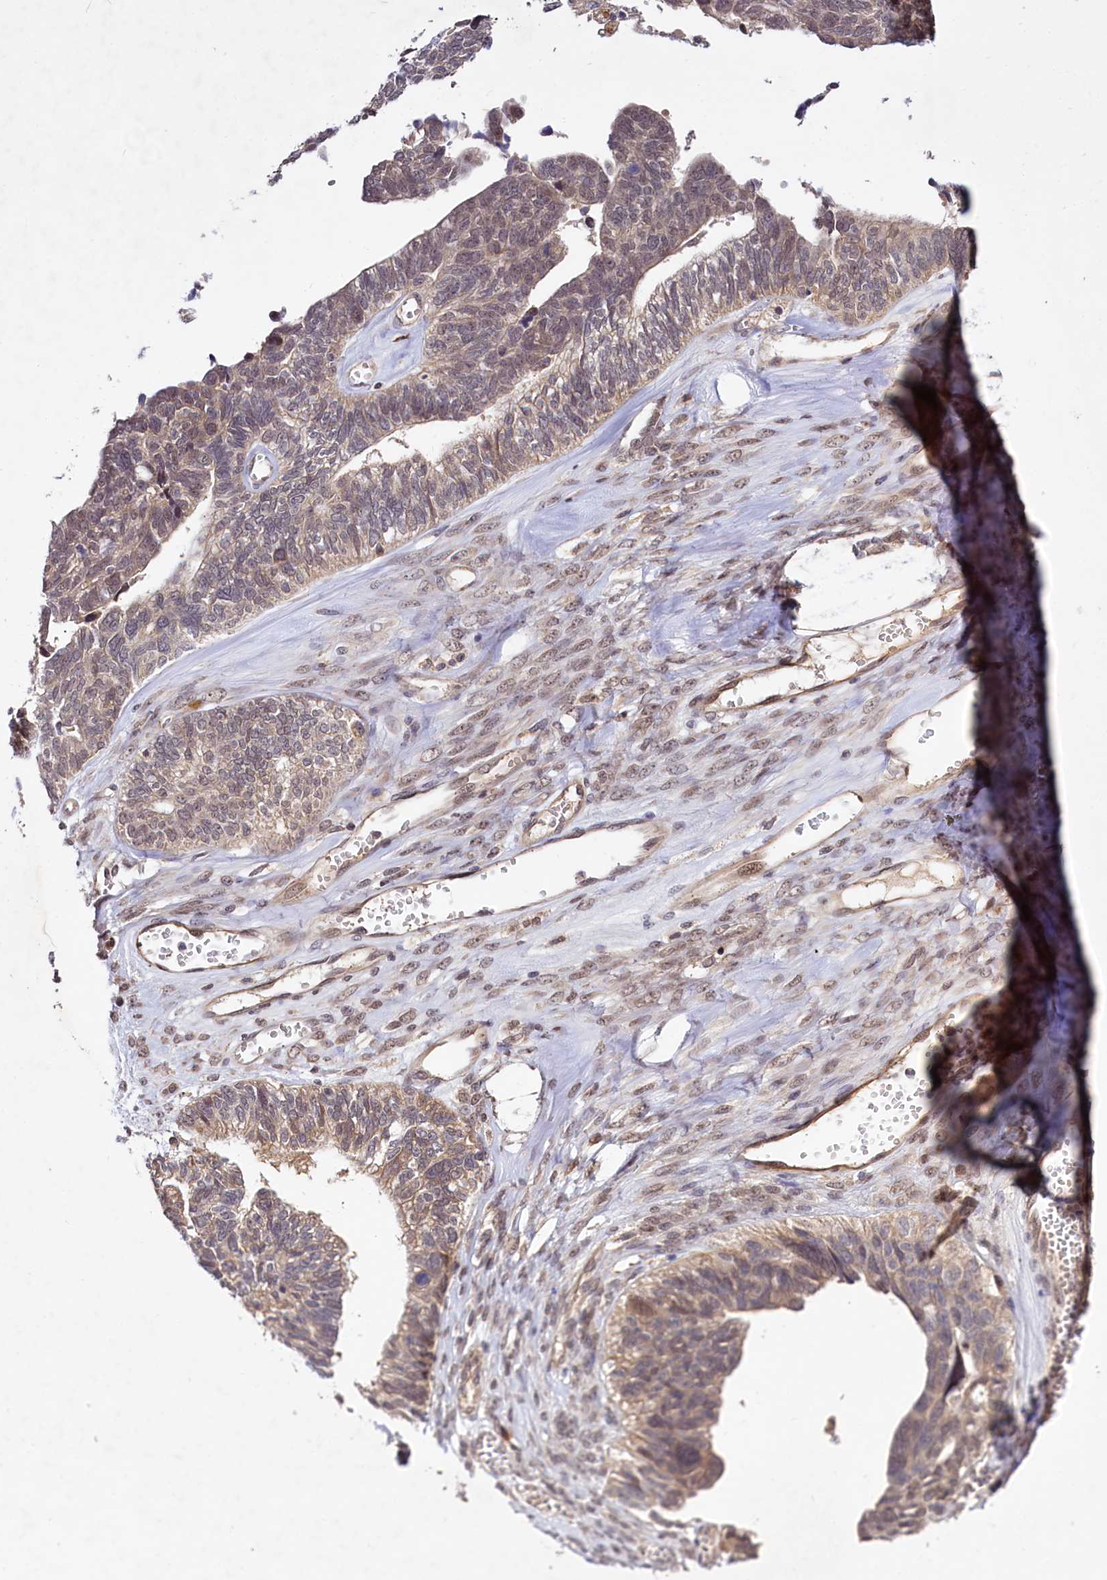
{"staining": {"intensity": "weak", "quantity": "25%-75%", "location": "cytoplasmic/membranous,nuclear"}, "tissue": "ovarian cancer", "cell_type": "Tumor cells", "image_type": "cancer", "snomed": [{"axis": "morphology", "description": "Cystadenocarcinoma, serous, NOS"}, {"axis": "topography", "description": "Ovary"}], "caption": "A low amount of weak cytoplasmic/membranous and nuclear staining is seen in approximately 25%-75% of tumor cells in ovarian cancer (serous cystadenocarcinoma) tissue.", "gene": "UBE3A", "patient": {"sex": "female", "age": 79}}